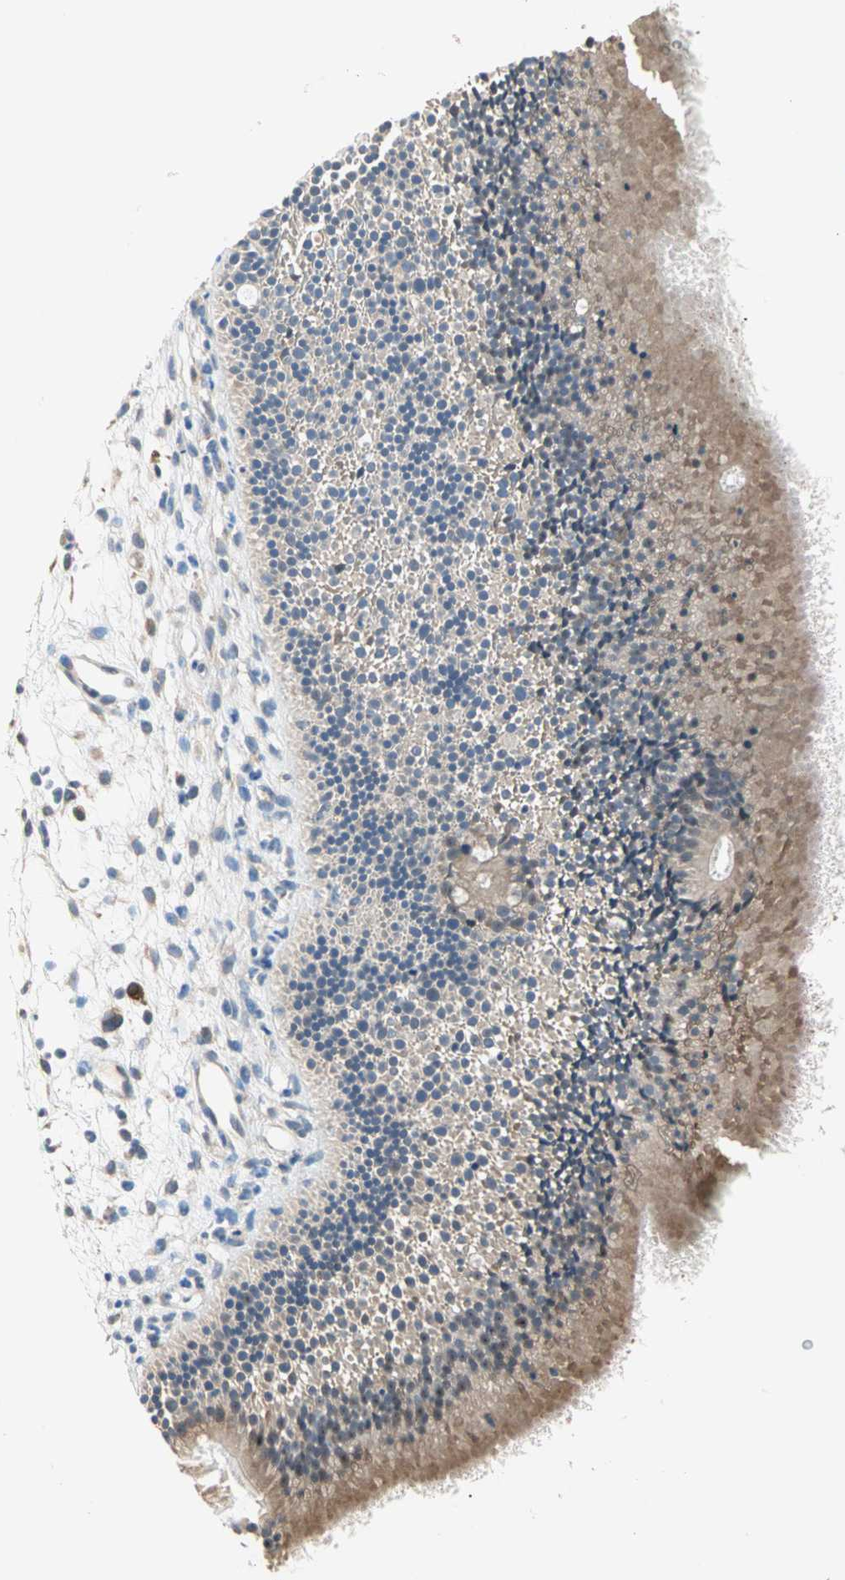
{"staining": {"intensity": "moderate", "quantity": "25%-75%", "location": "cytoplasmic/membranous"}, "tissue": "nasopharynx", "cell_type": "Respiratory epithelial cells", "image_type": "normal", "snomed": [{"axis": "morphology", "description": "Normal tissue, NOS"}, {"axis": "topography", "description": "Nasopharynx"}], "caption": "Immunohistochemical staining of normal human nasopharynx displays moderate cytoplasmic/membranous protein positivity in about 25%-75% of respiratory epithelial cells.", "gene": "SAR1A", "patient": {"sex": "female", "age": 54}}